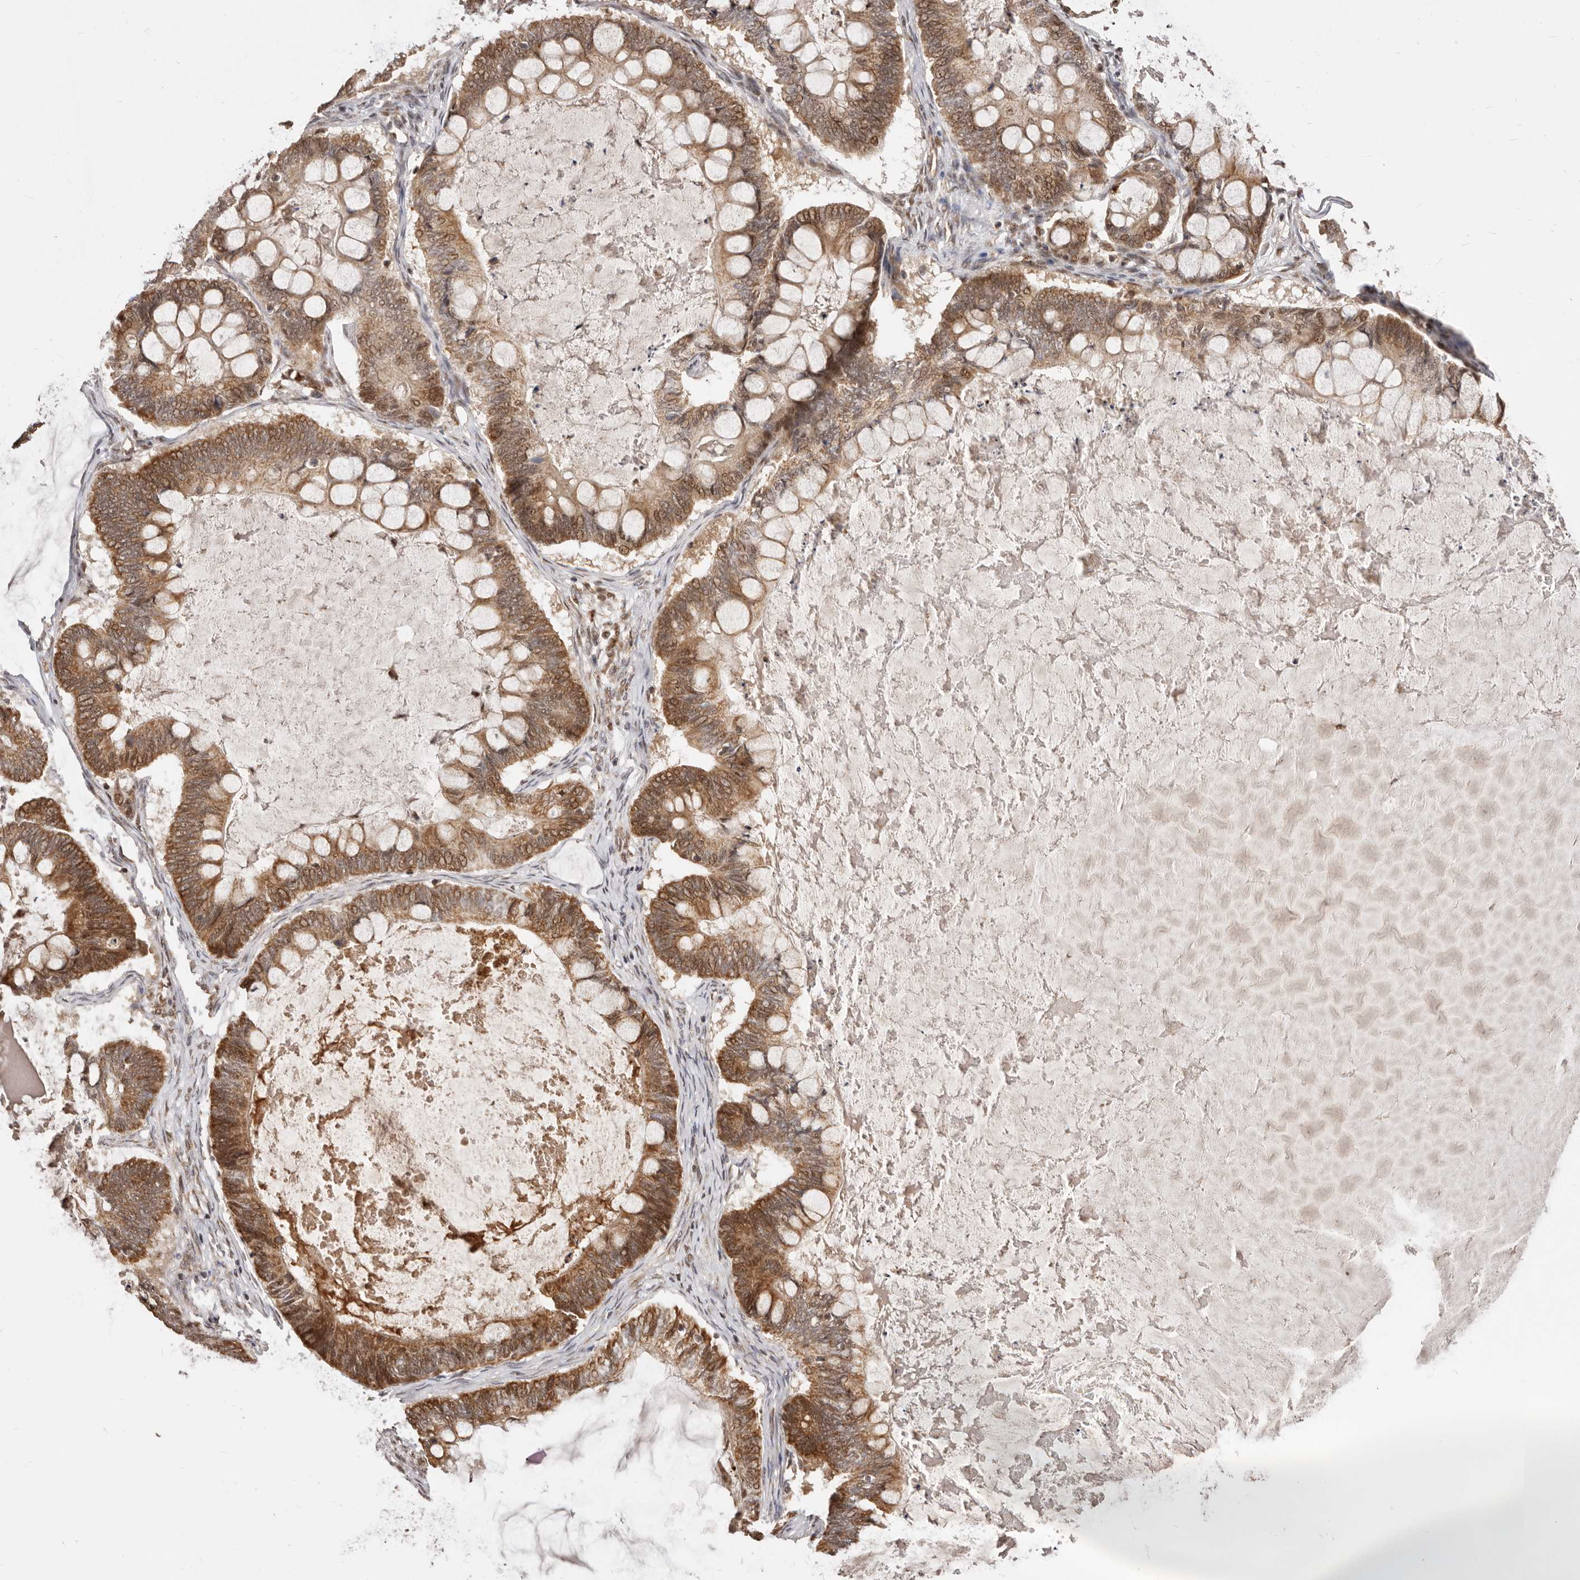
{"staining": {"intensity": "moderate", "quantity": ">75%", "location": "cytoplasmic/membranous,nuclear"}, "tissue": "ovarian cancer", "cell_type": "Tumor cells", "image_type": "cancer", "snomed": [{"axis": "morphology", "description": "Cystadenocarcinoma, mucinous, NOS"}, {"axis": "topography", "description": "Ovary"}], "caption": "Immunohistochemical staining of human ovarian cancer (mucinous cystadenocarcinoma) reveals medium levels of moderate cytoplasmic/membranous and nuclear staining in approximately >75% of tumor cells.", "gene": "SEC14L1", "patient": {"sex": "female", "age": 61}}